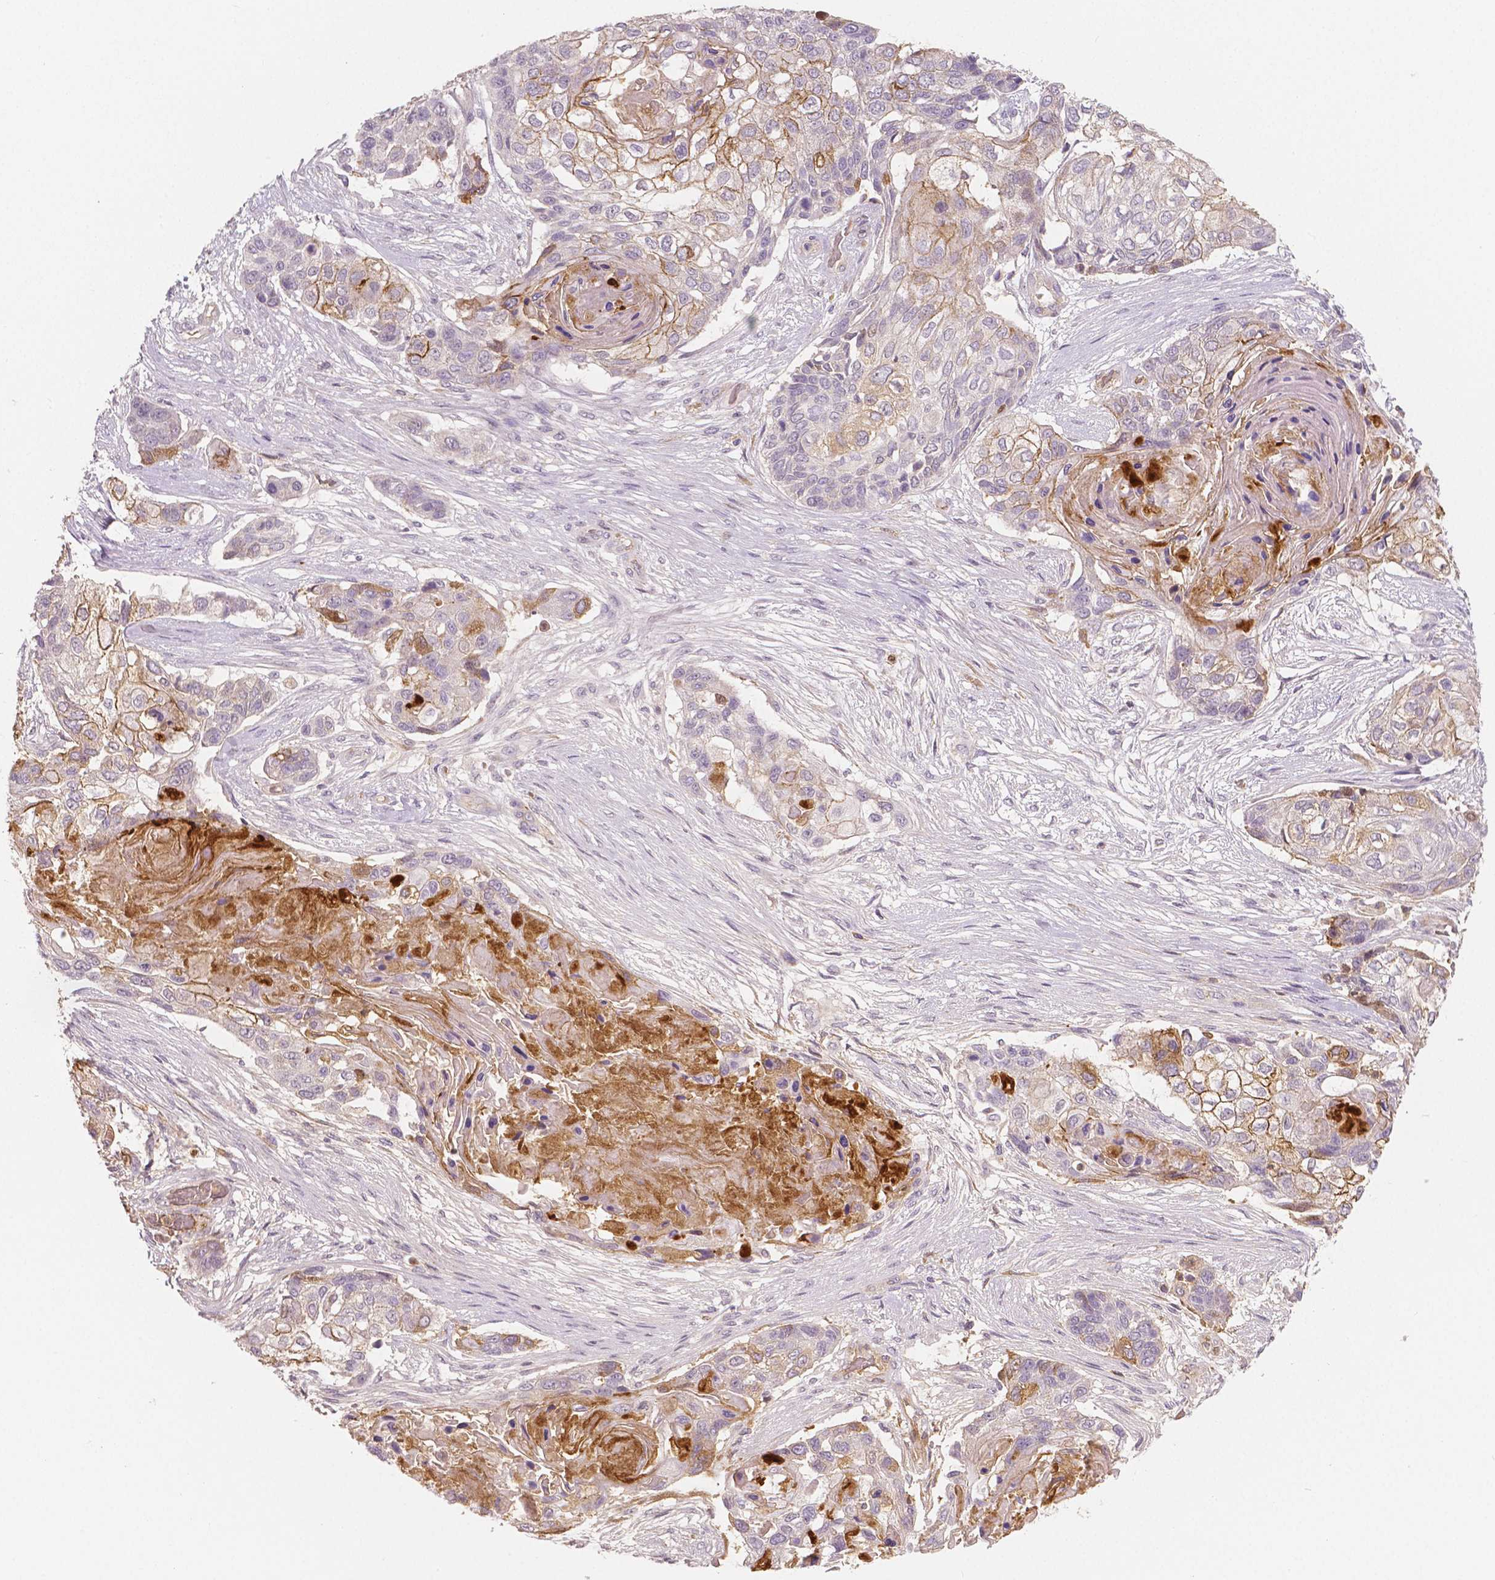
{"staining": {"intensity": "moderate", "quantity": "<25%", "location": "cytoplasmic/membranous"}, "tissue": "lung cancer", "cell_type": "Tumor cells", "image_type": "cancer", "snomed": [{"axis": "morphology", "description": "Squamous cell carcinoma, NOS"}, {"axis": "topography", "description": "Lung"}], "caption": "Tumor cells demonstrate low levels of moderate cytoplasmic/membranous expression in about <25% of cells in lung cancer (squamous cell carcinoma).", "gene": "APOA4", "patient": {"sex": "male", "age": 69}}